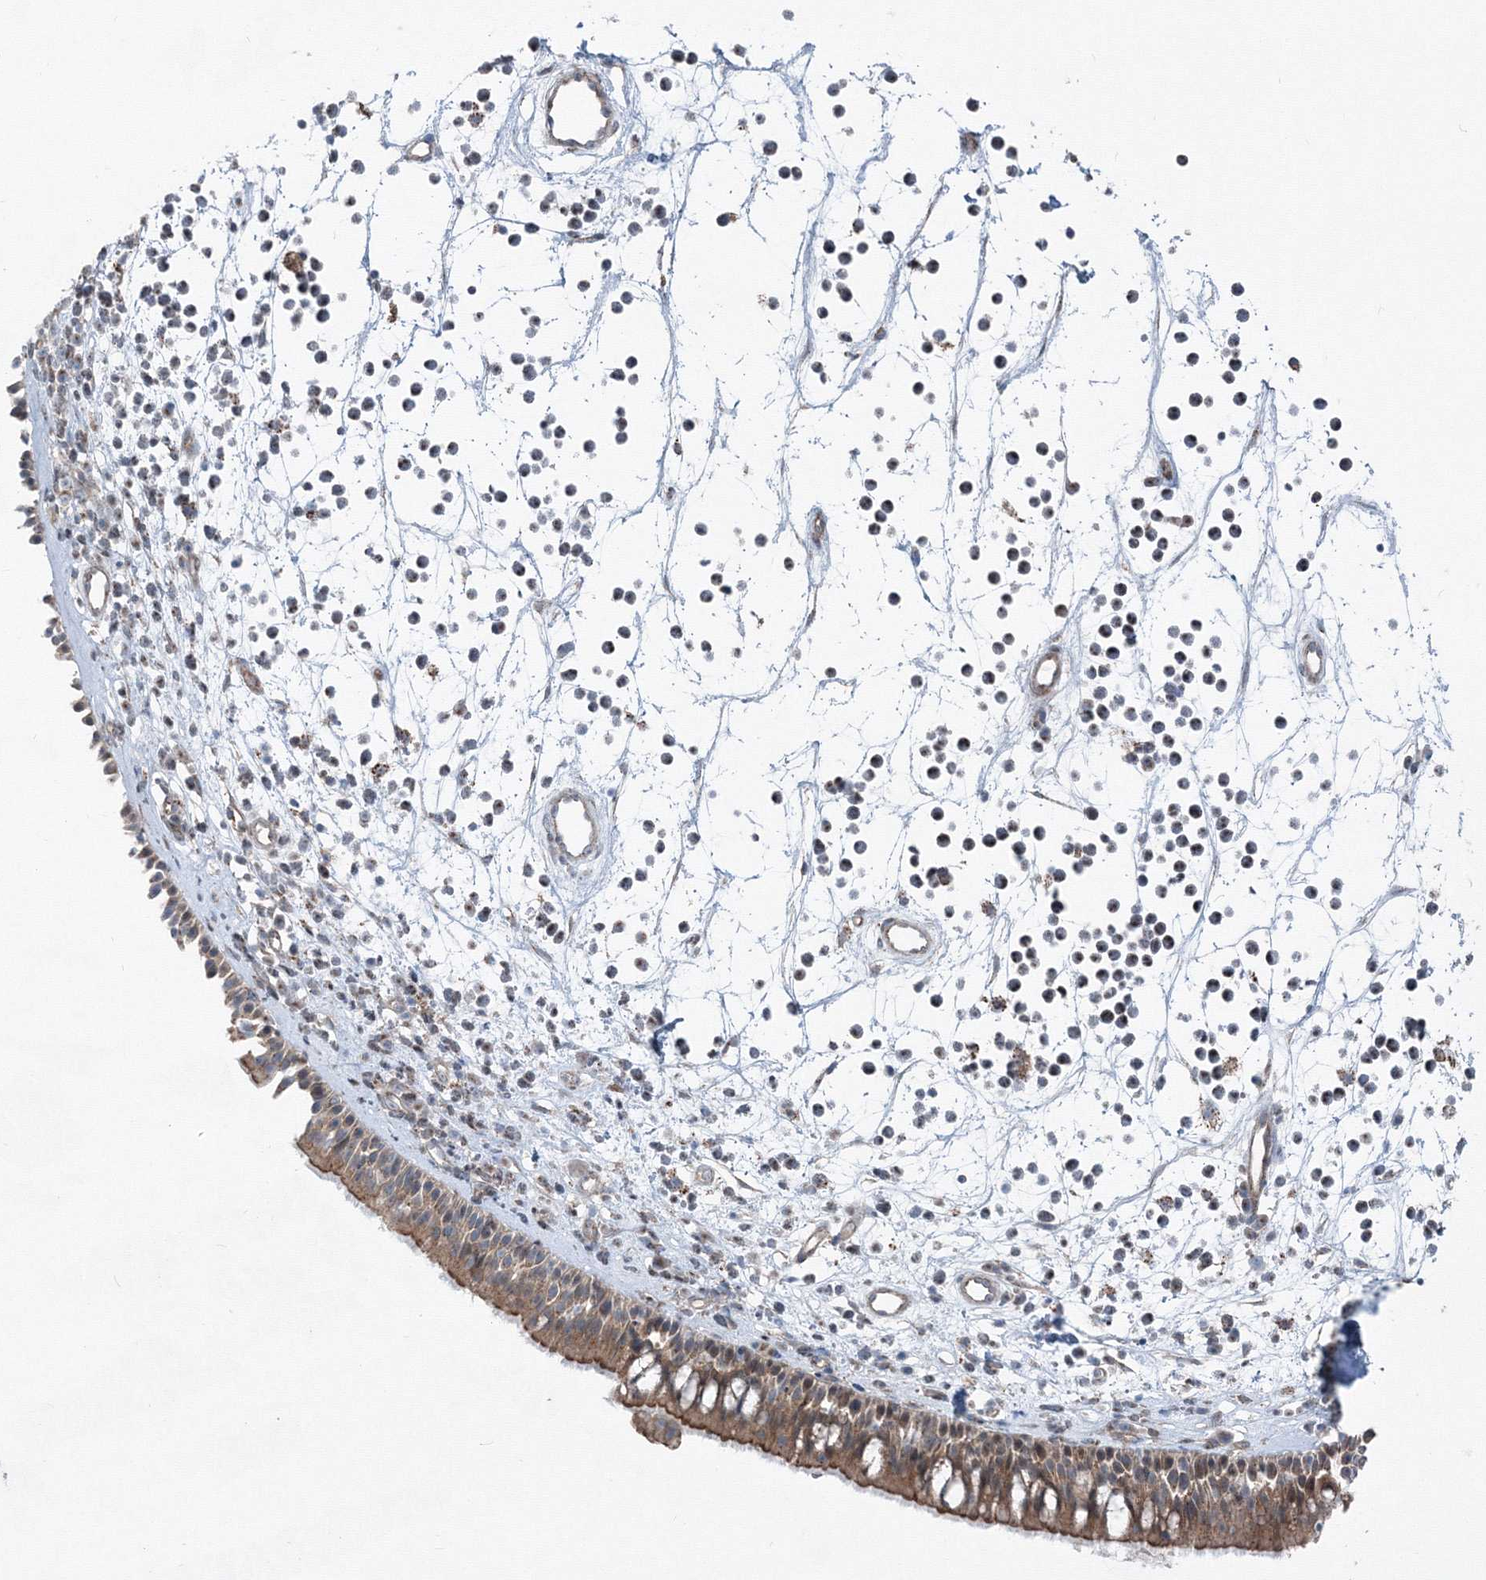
{"staining": {"intensity": "moderate", "quantity": ">75%", "location": "cytoplasmic/membranous,nuclear"}, "tissue": "nasopharynx", "cell_type": "Respiratory epithelial cells", "image_type": "normal", "snomed": [{"axis": "morphology", "description": "Normal tissue, NOS"}, {"axis": "morphology", "description": "Inflammation, NOS"}, {"axis": "morphology", "description": "Malignant melanoma, Metastatic site"}, {"axis": "topography", "description": "Nasopharynx"}], "caption": "Nasopharynx stained with DAB IHC exhibits medium levels of moderate cytoplasmic/membranous,nuclear staining in about >75% of respiratory epithelial cells.", "gene": "TPRKB", "patient": {"sex": "male", "age": 70}}